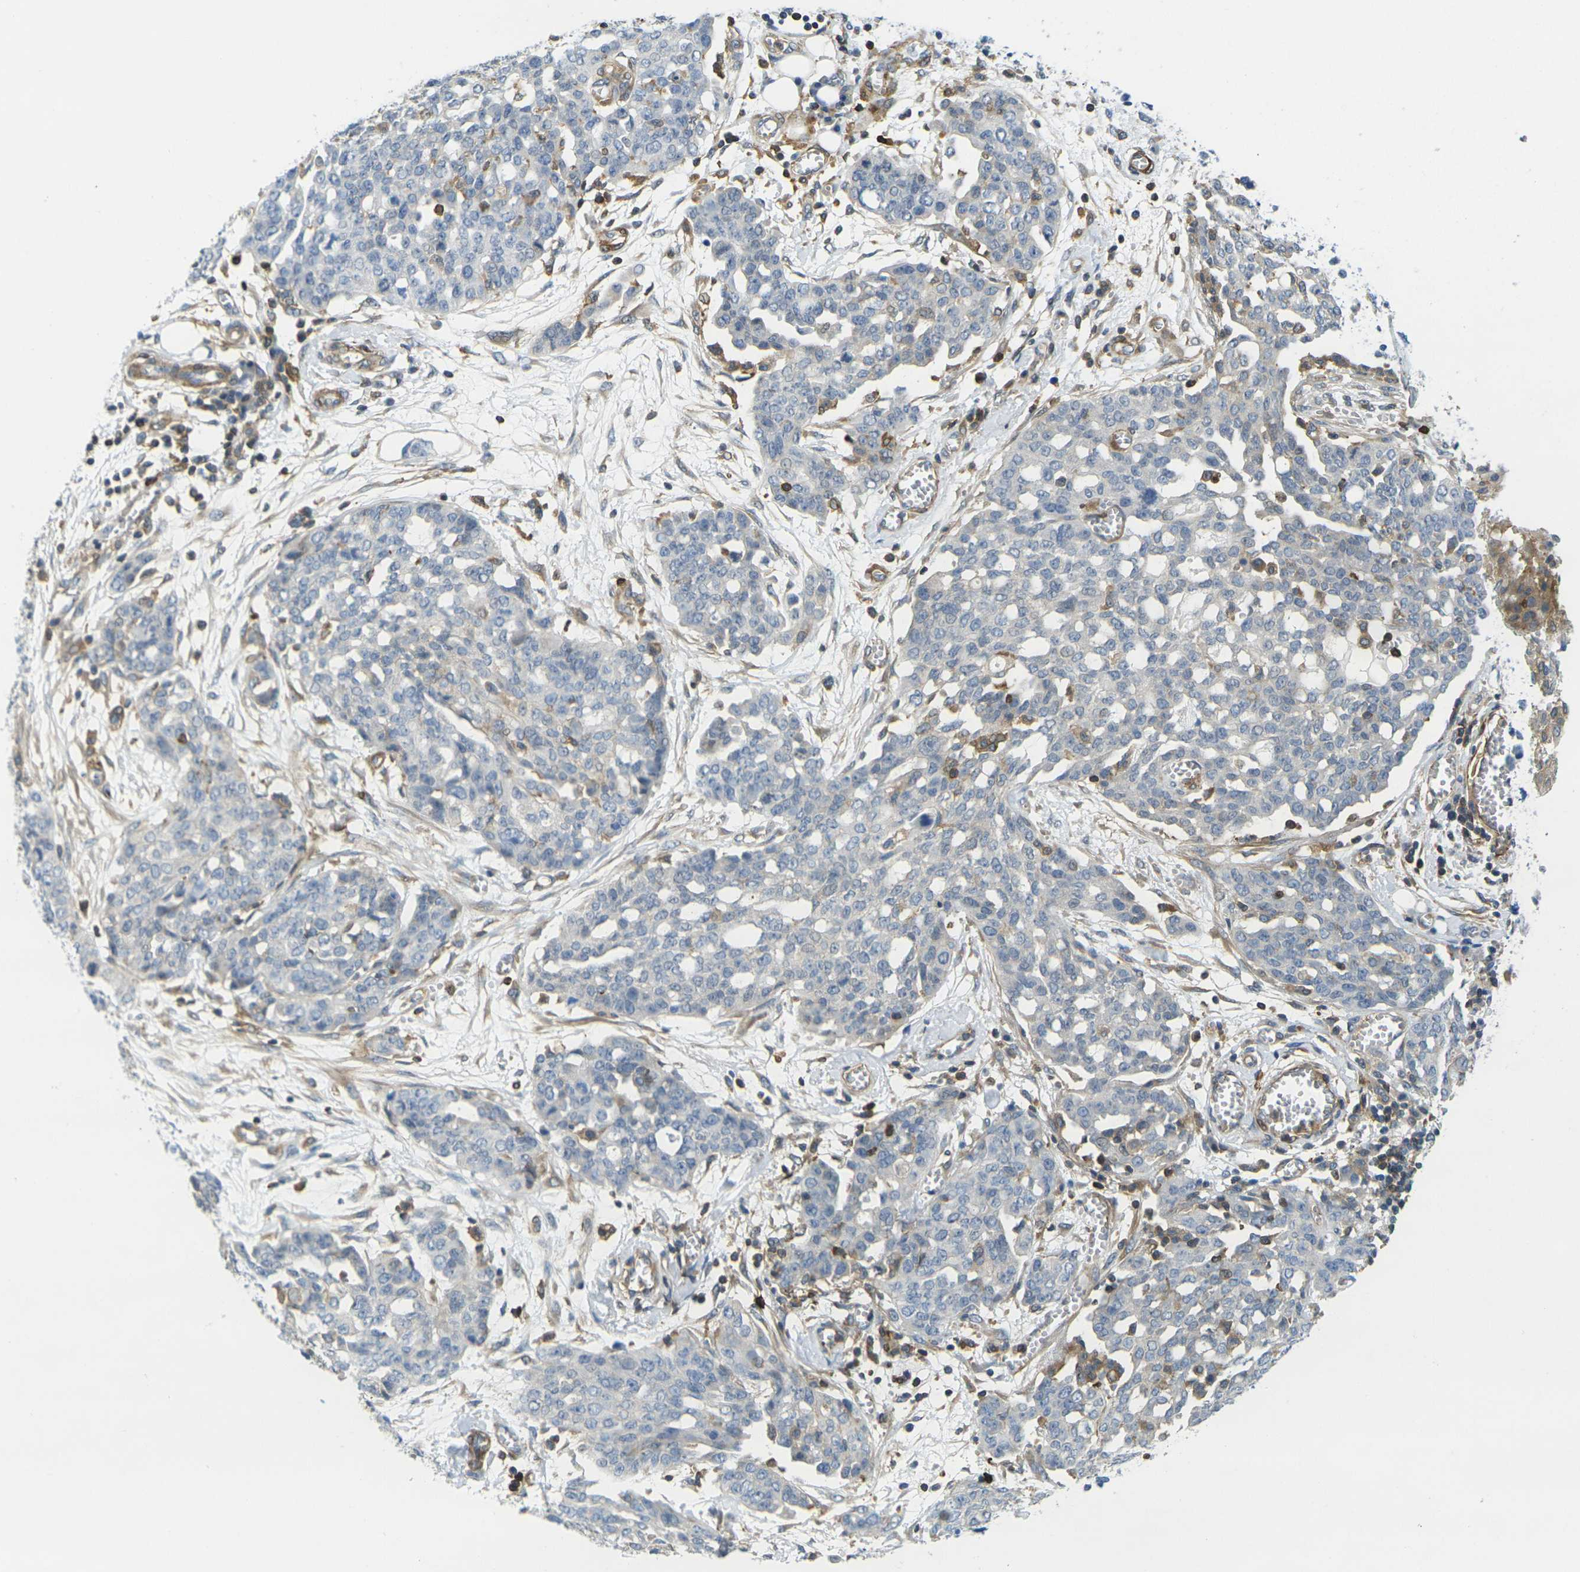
{"staining": {"intensity": "negative", "quantity": "none", "location": "none"}, "tissue": "ovarian cancer", "cell_type": "Tumor cells", "image_type": "cancer", "snomed": [{"axis": "morphology", "description": "Cystadenocarcinoma, serous, NOS"}, {"axis": "topography", "description": "Soft tissue"}, {"axis": "topography", "description": "Ovary"}], "caption": "Protein analysis of ovarian cancer (serous cystadenocarcinoma) exhibits no significant positivity in tumor cells.", "gene": "LASP1", "patient": {"sex": "female", "age": 57}}